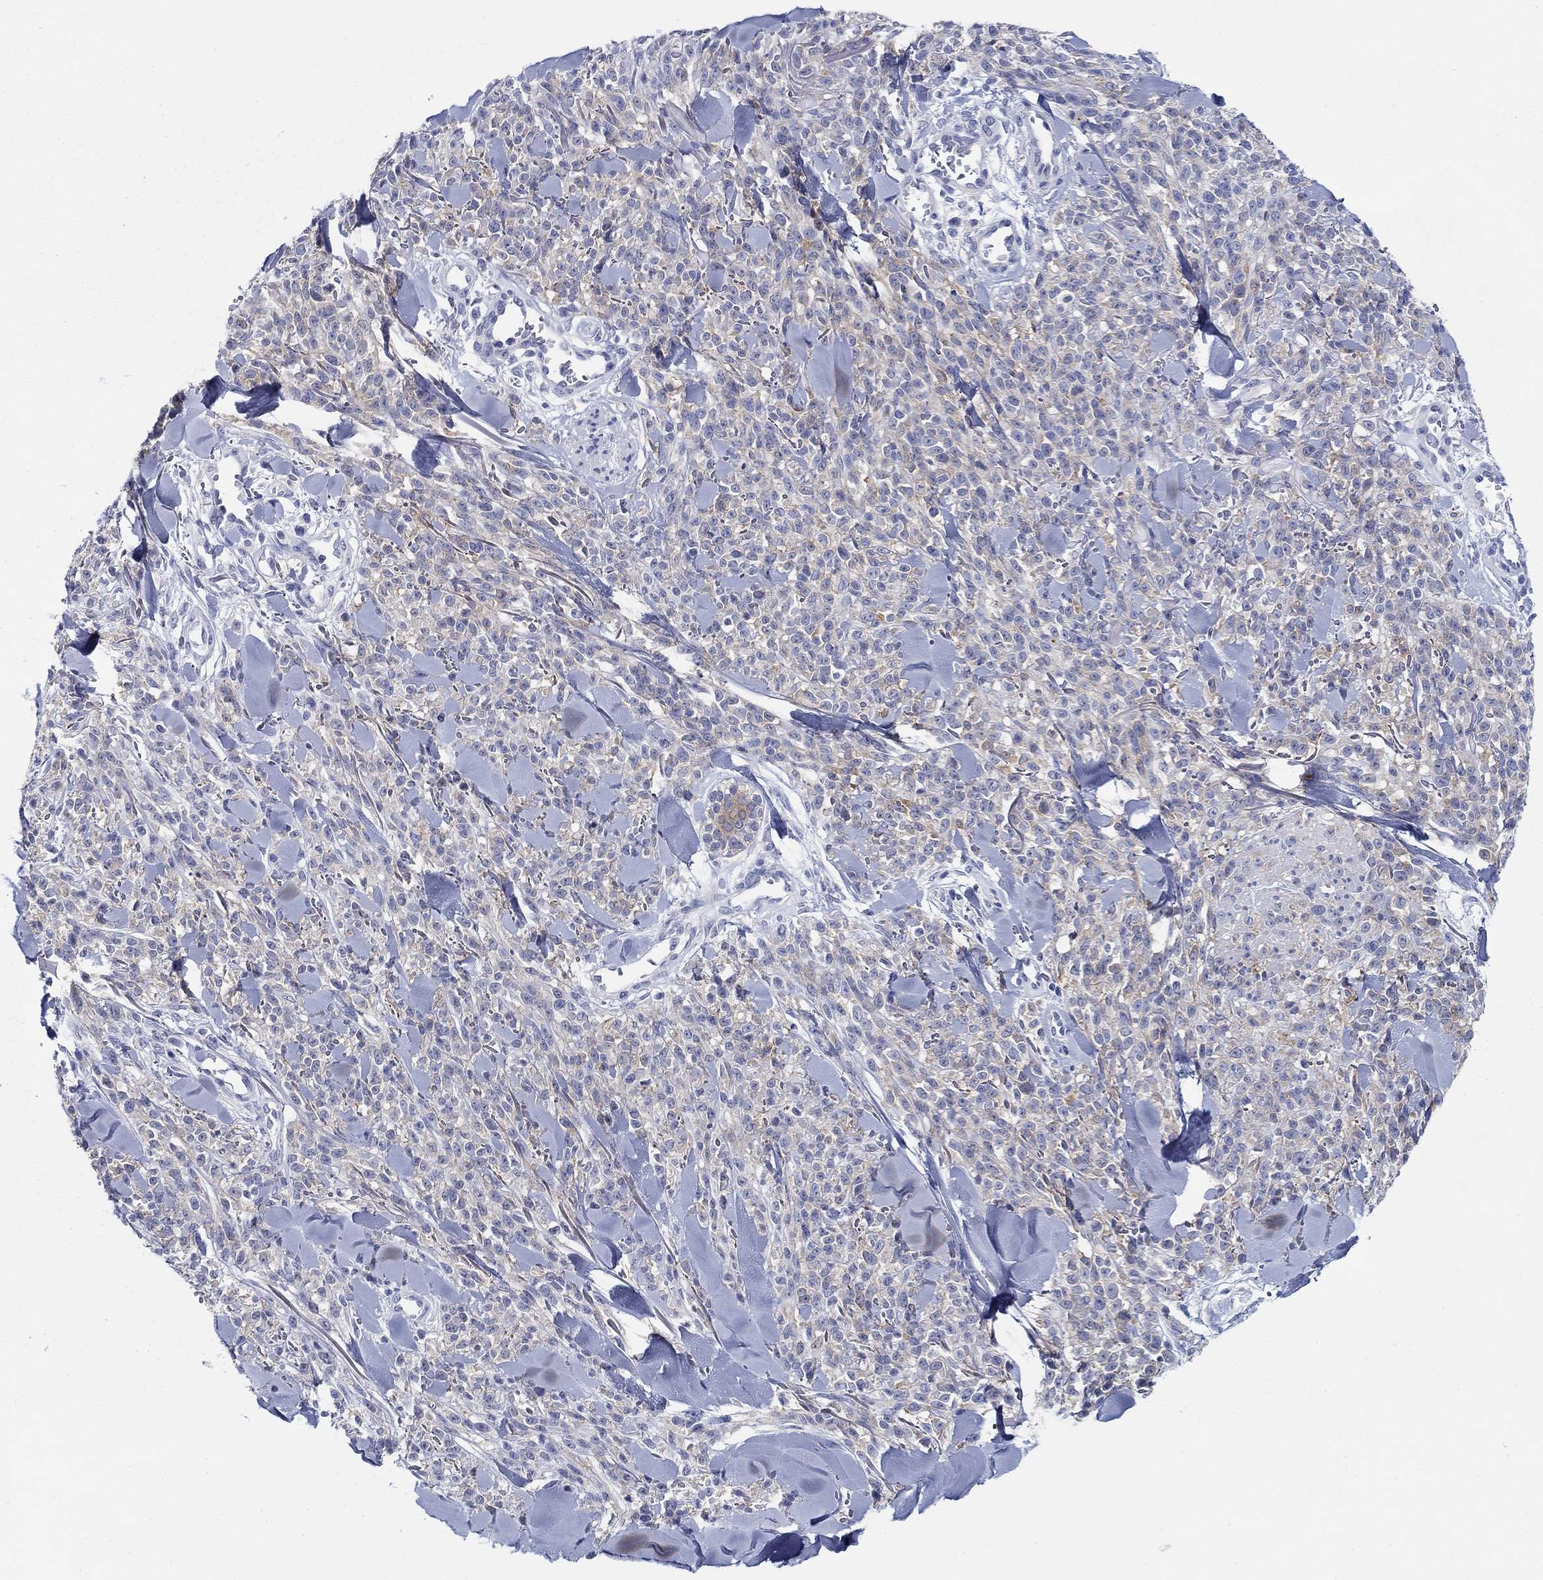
{"staining": {"intensity": "negative", "quantity": "none", "location": "none"}, "tissue": "melanoma", "cell_type": "Tumor cells", "image_type": "cancer", "snomed": [{"axis": "morphology", "description": "Malignant melanoma, NOS"}, {"axis": "topography", "description": "Skin"}, {"axis": "topography", "description": "Skin of trunk"}], "caption": "This is a histopathology image of immunohistochemistry (IHC) staining of malignant melanoma, which shows no expression in tumor cells.", "gene": "RAP1GAP", "patient": {"sex": "male", "age": 74}}